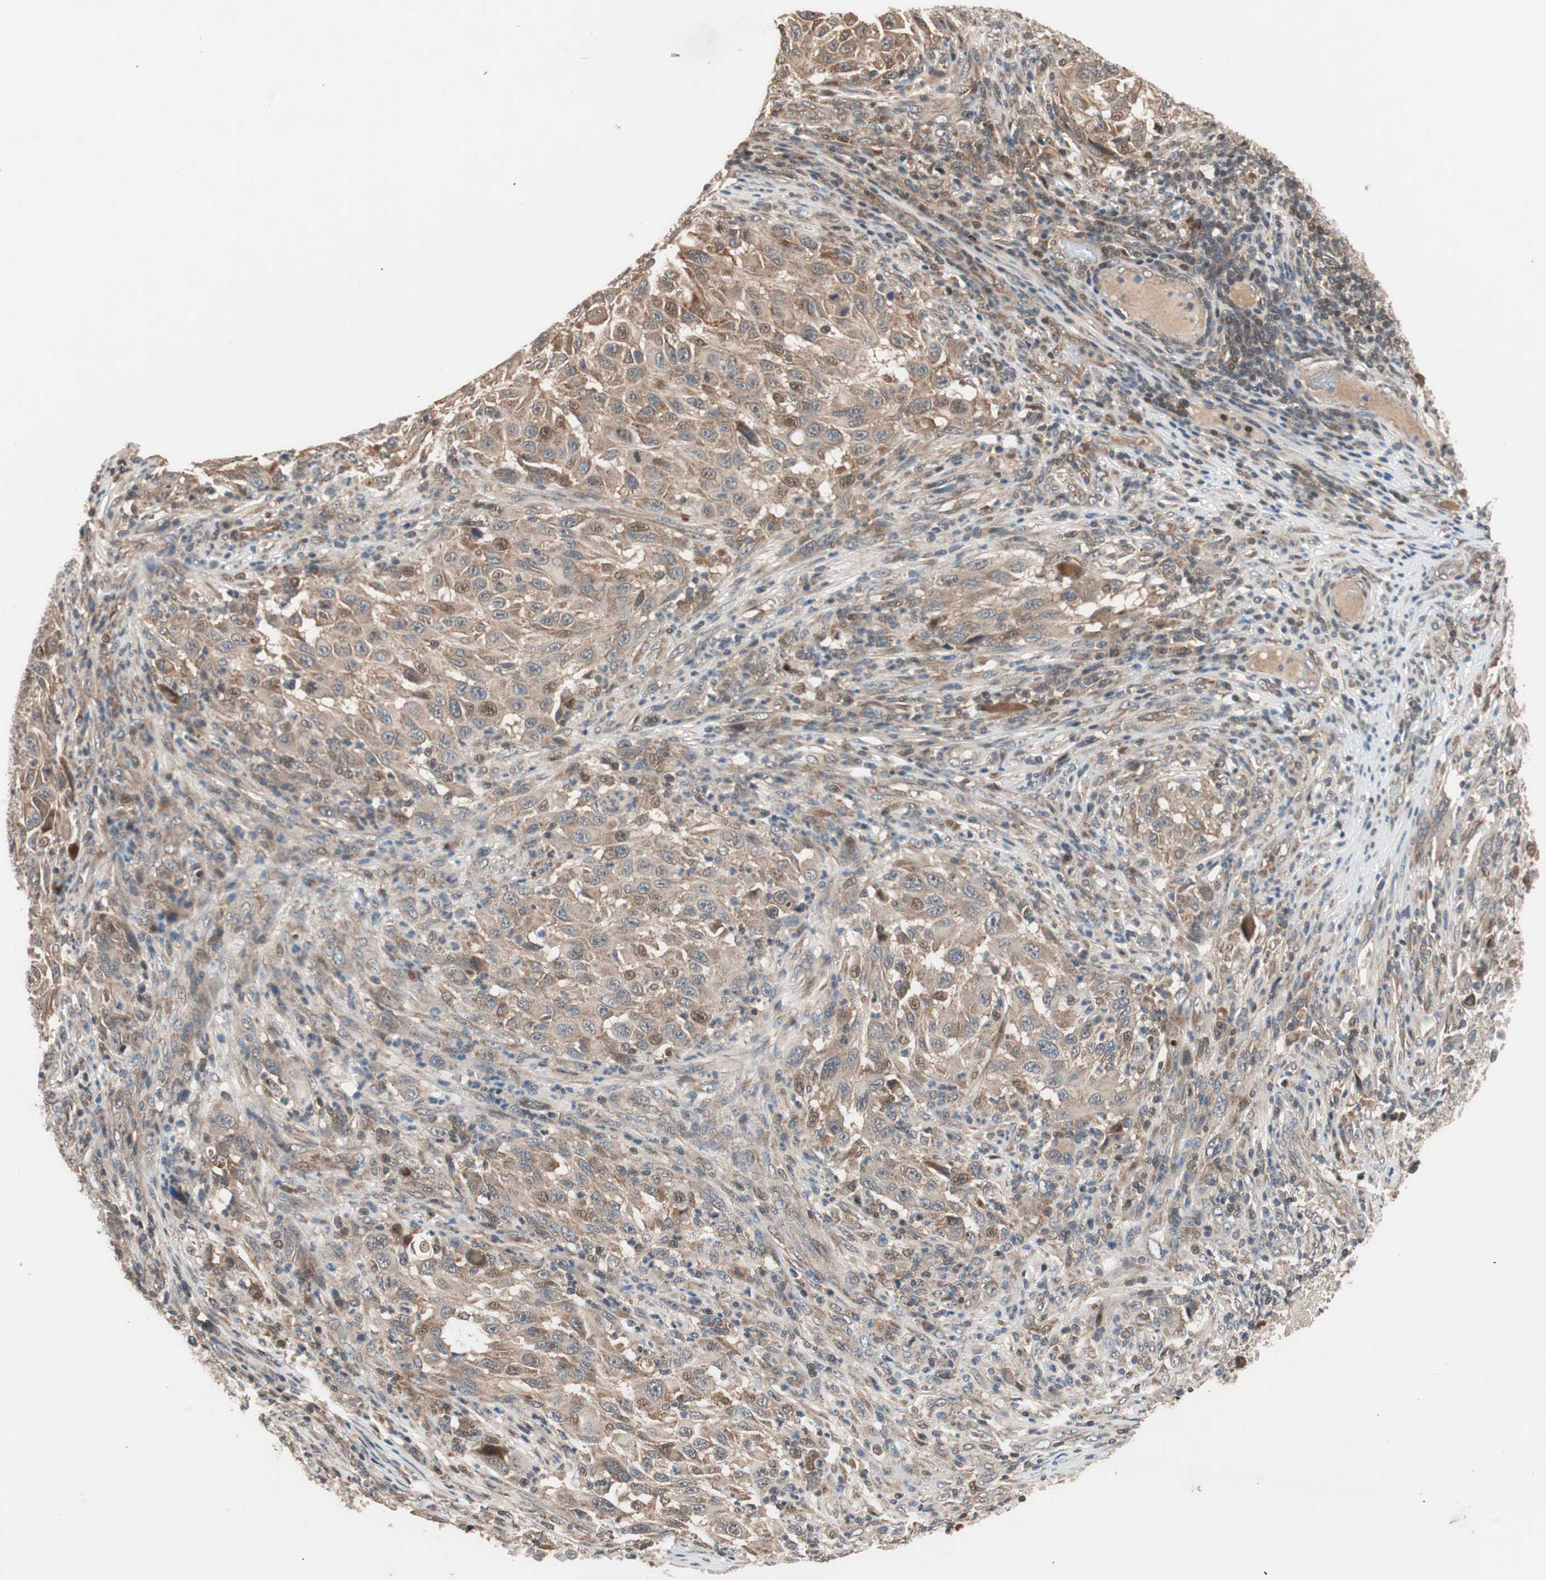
{"staining": {"intensity": "moderate", "quantity": ">75%", "location": "cytoplasmic/membranous,nuclear"}, "tissue": "melanoma", "cell_type": "Tumor cells", "image_type": "cancer", "snomed": [{"axis": "morphology", "description": "Malignant melanoma, Metastatic site"}, {"axis": "topography", "description": "Lymph node"}], "caption": "Malignant melanoma (metastatic site) was stained to show a protein in brown. There is medium levels of moderate cytoplasmic/membranous and nuclear positivity in approximately >75% of tumor cells.", "gene": "NF2", "patient": {"sex": "male", "age": 61}}